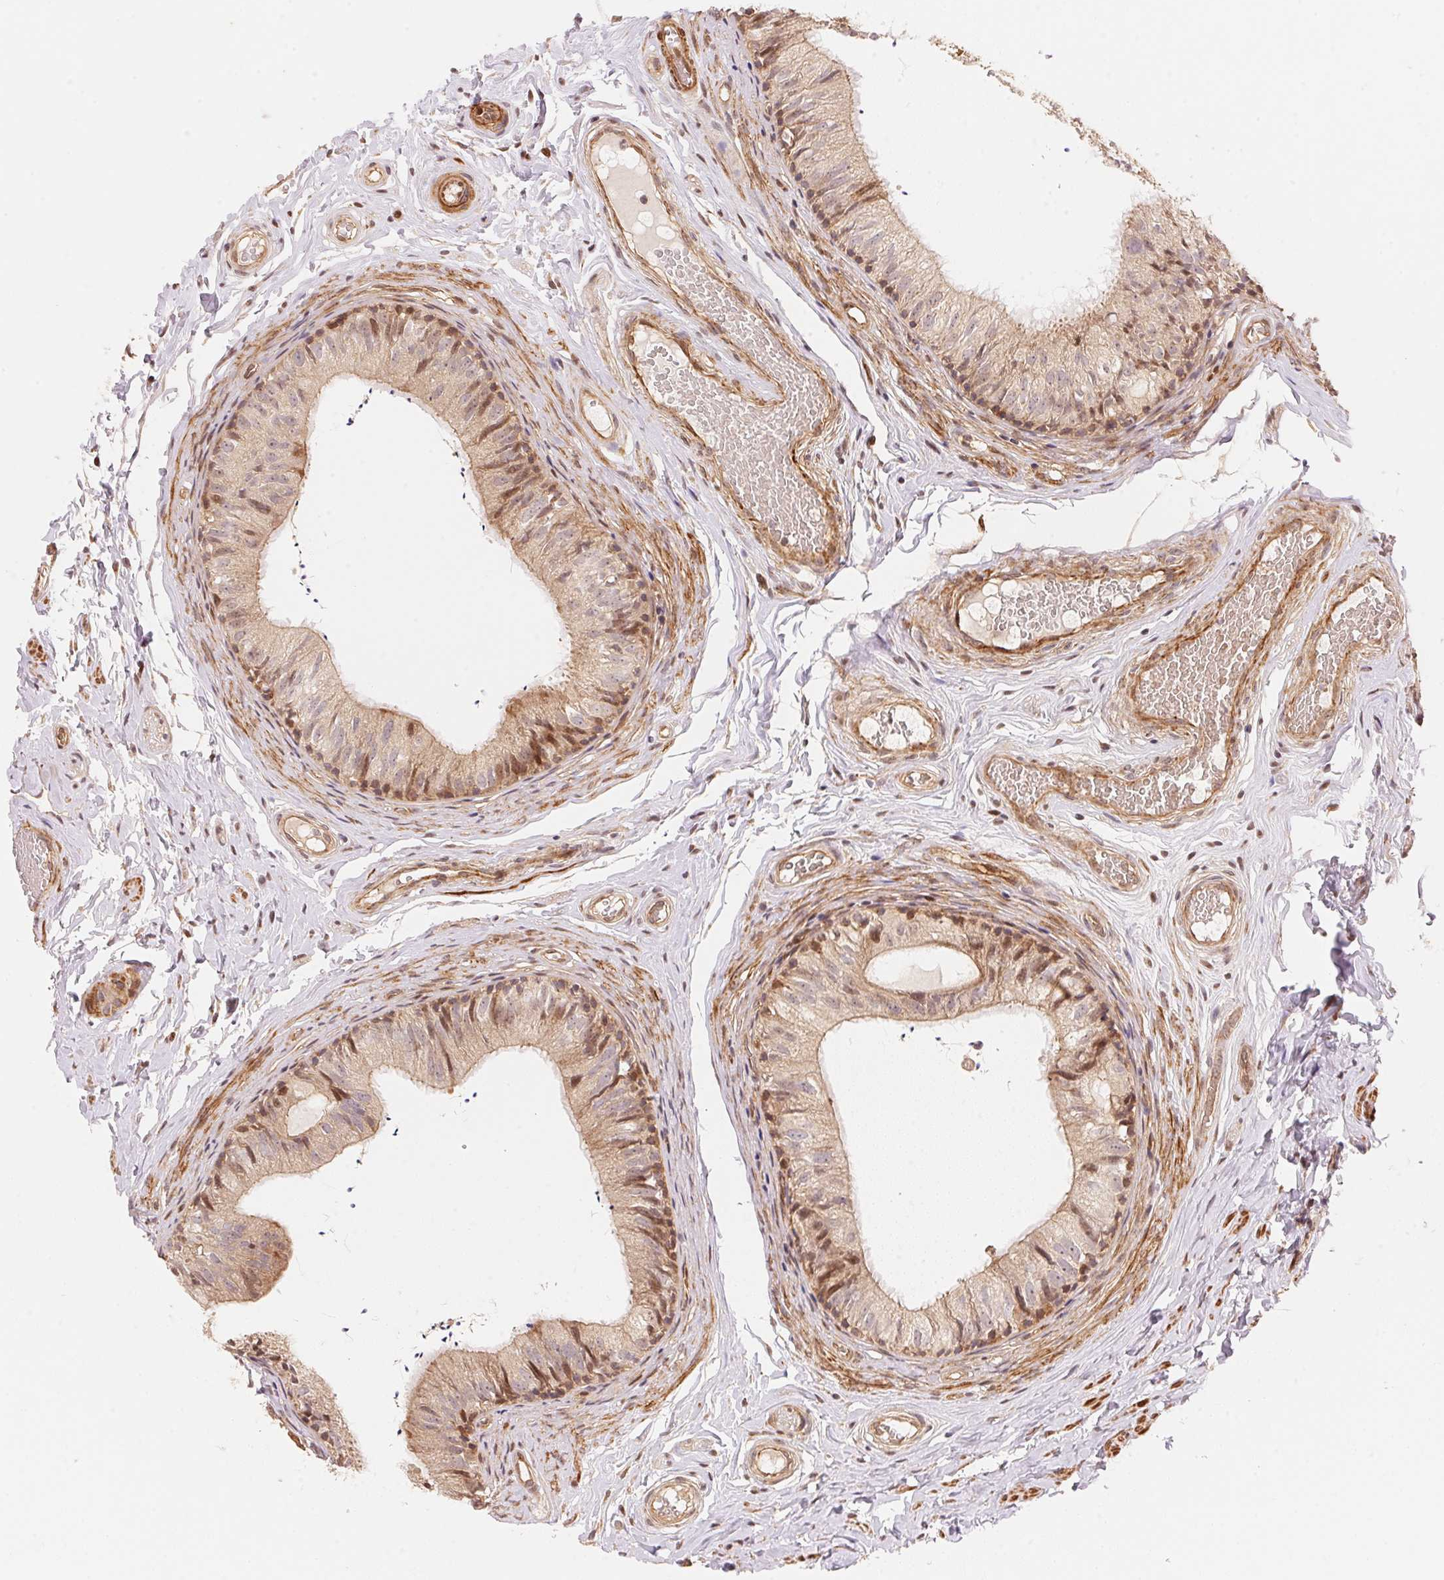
{"staining": {"intensity": "moderate", "quantity": "<25%", "location": "nuclear"}, "tissue": "epididymis", "cell_type": "Glandular cells", "image_type": "normal", "snomed": [{"axis": "morphology", "description": "Normal tissue, NOS"}, {"axis": "topography", "description": "Epididymis"}], "caption": "Moderate nuclear protein expression is identified in approximately <25% of glandular cells in epididymis.", "gene": "TNIP2", "patient": {"sex": "male", "age": 29}}